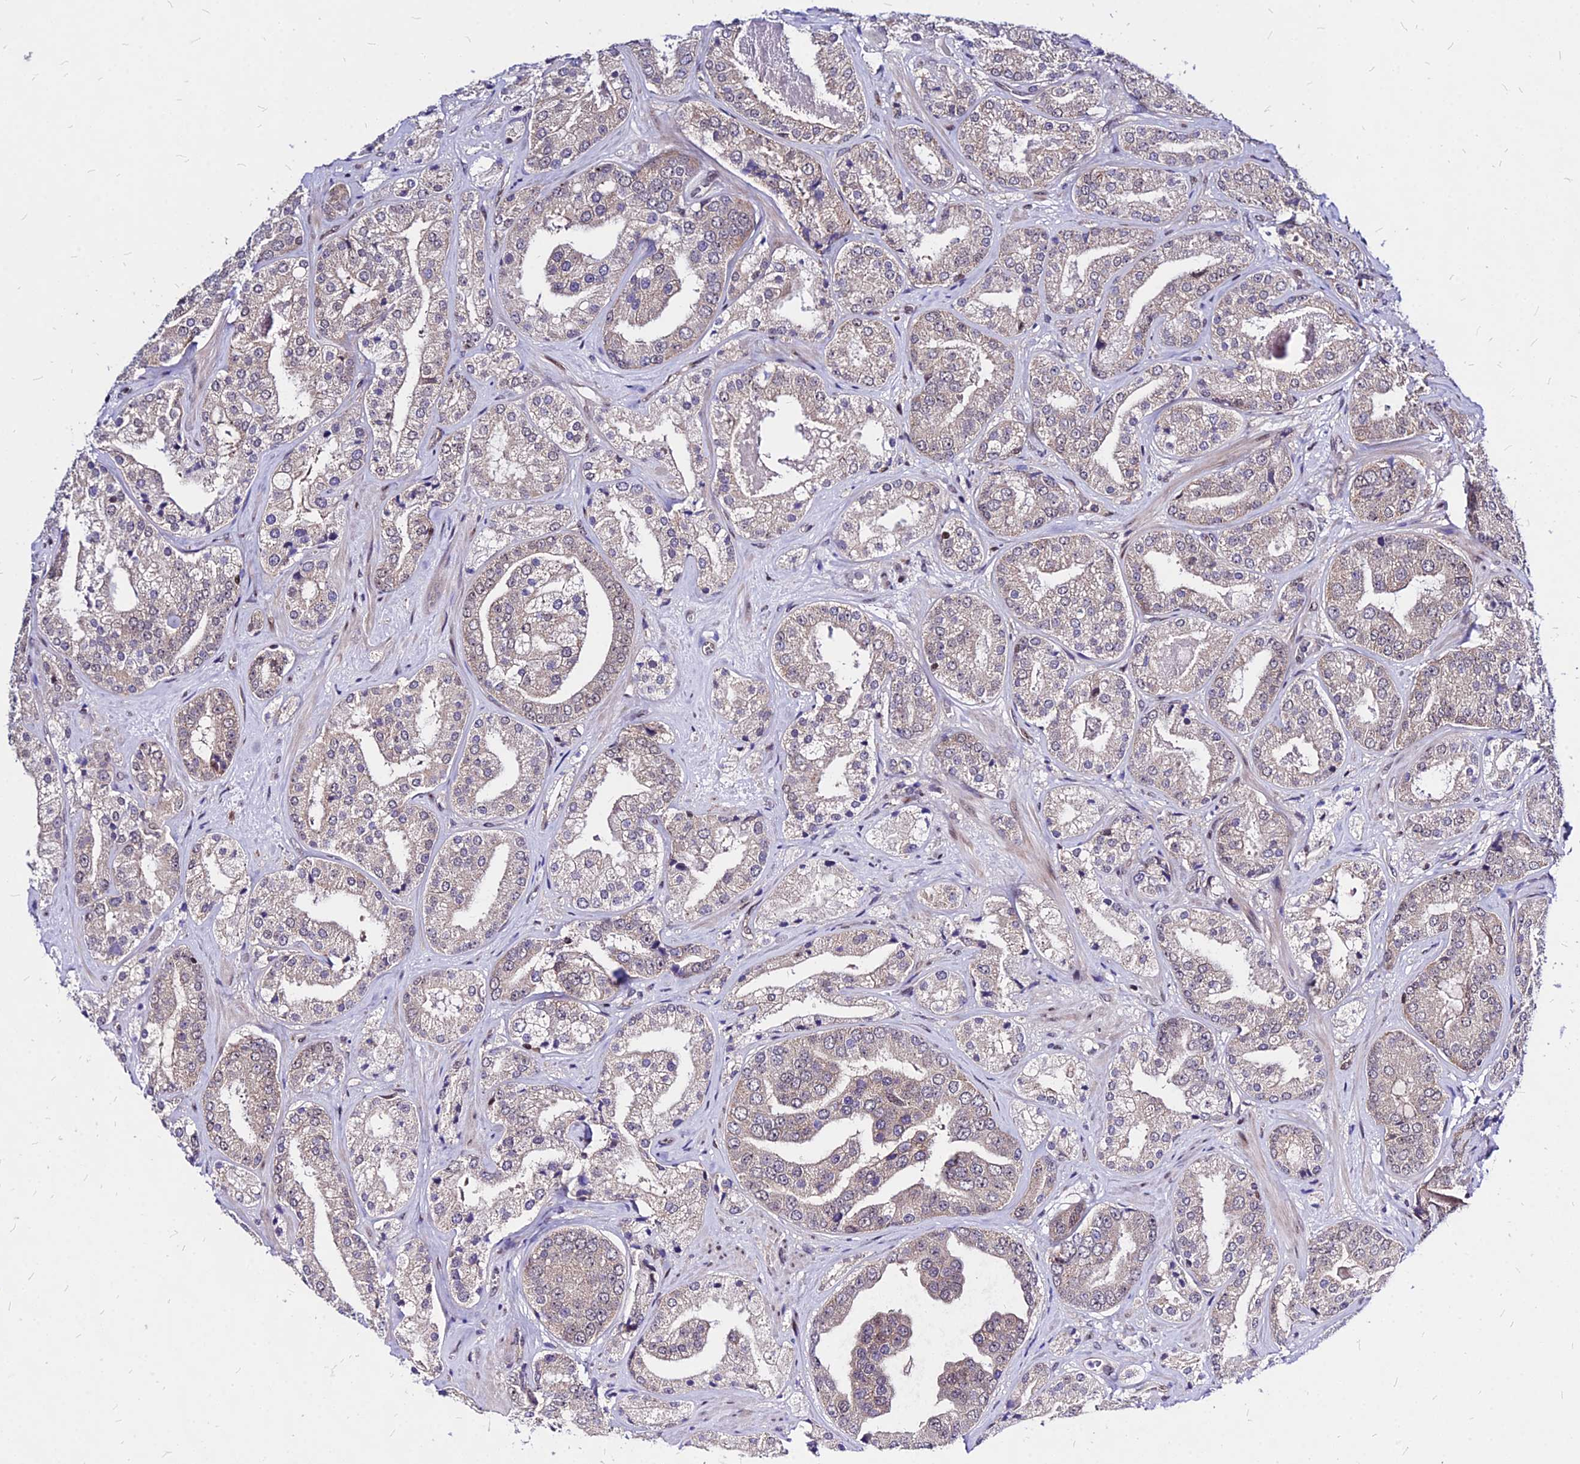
{"staining": {"intensity": "weak", "quantity": "<25%", "location": "cytoplasmic/membranous"}, "tissue": "prostate cancer", "cell_type": "Tumor cells", "image_type": "cancer", "snomed": [{"axis": "morphology", "description": "Adenocarcinoma, High grade"}, {"axis": "topography", "description": "Prostate"}], "caption": "Tumor cells show no significant positivity in prostate adenocarcinoma (high-grade).", "gene": "DDX55", "patient": {"sex": "male", "age": 63}}